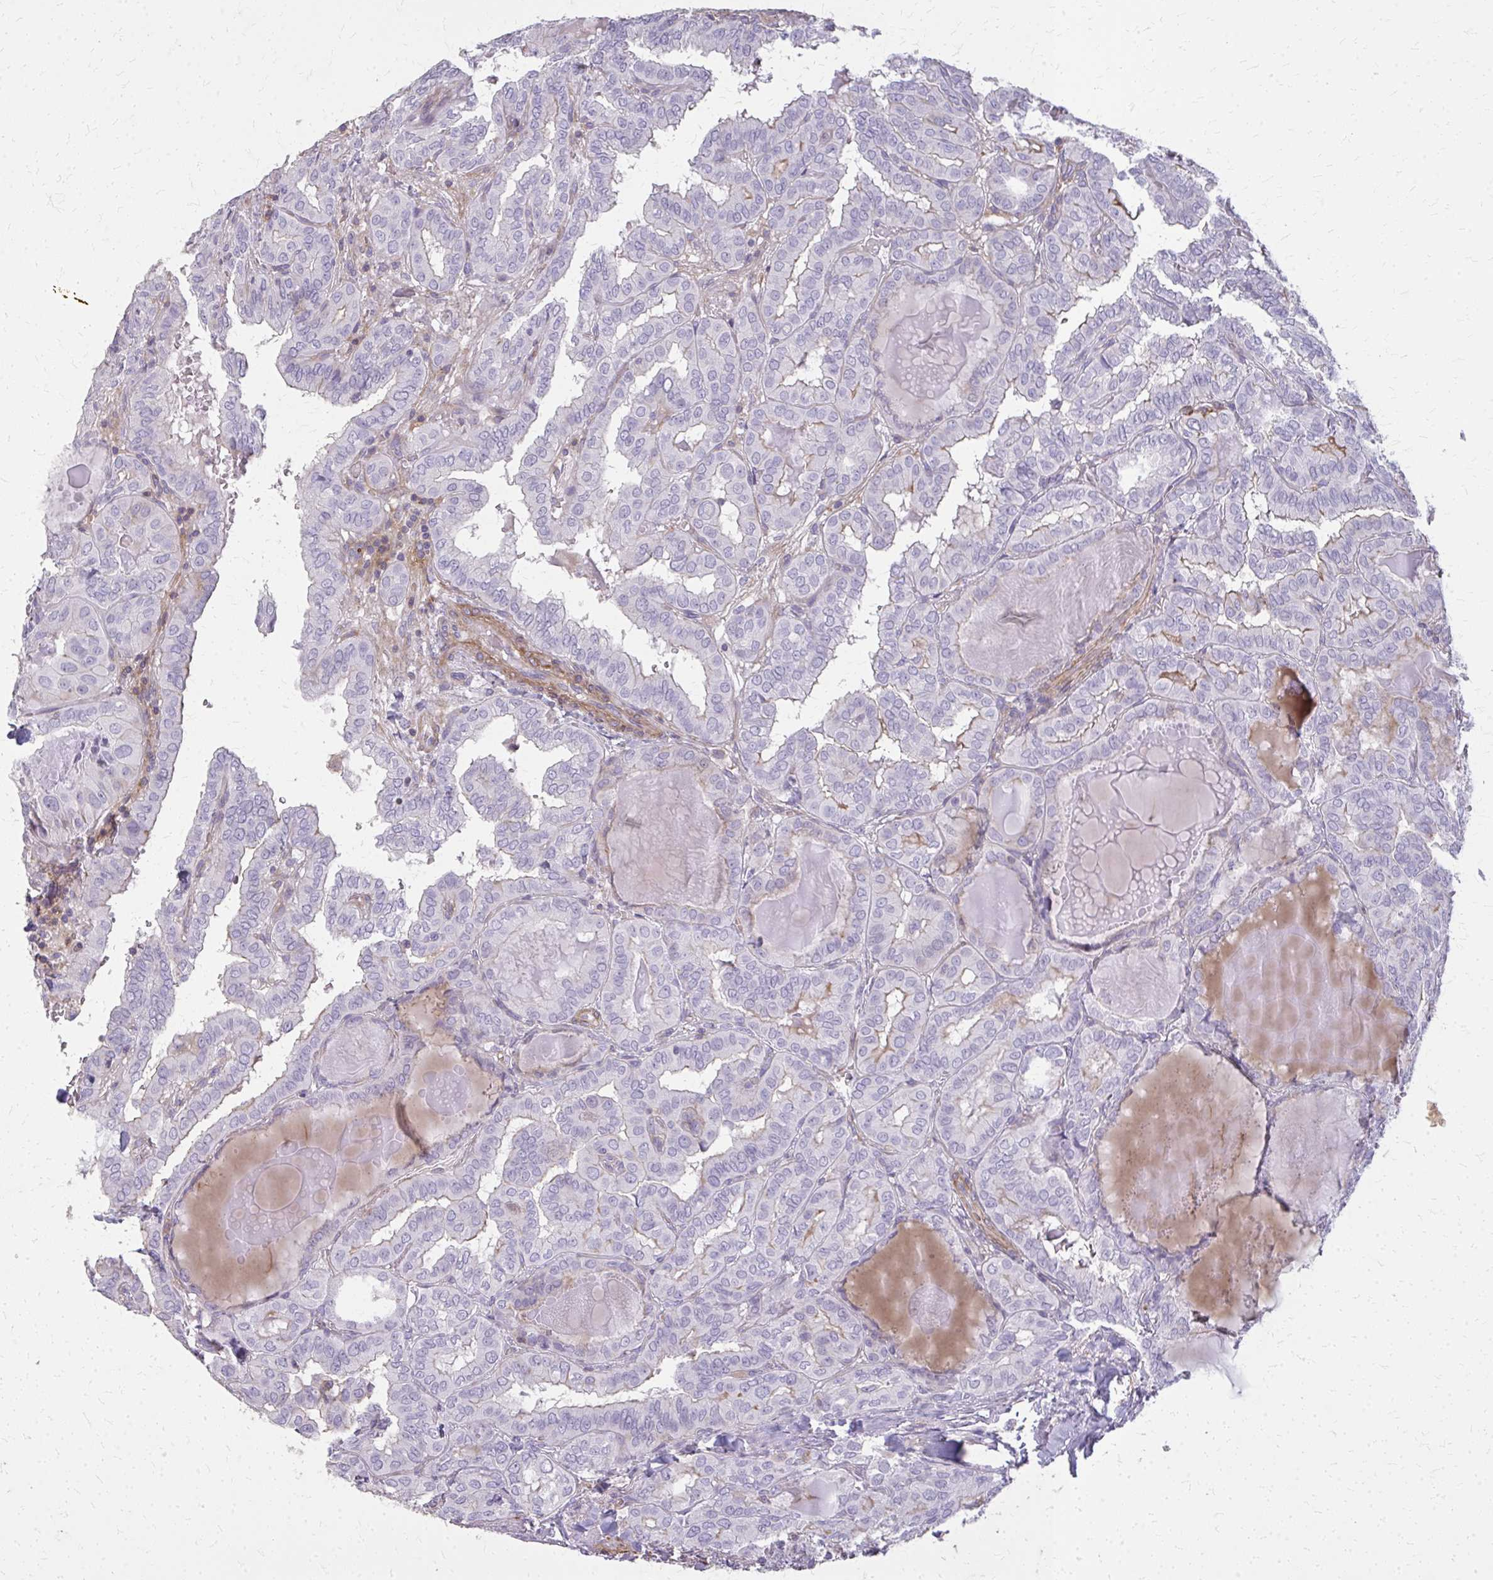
{"staining": {"intensity": "negative", "quantity": "none", "location": "none"}, "tissue": "thyroid cancer", "cell_type": "Tumor cells", "image_type": "cancer", "snomed": [{"axis": "morphology", "description": "Papillary adenocarcinoma, NOS"}, {"axis": "topography", "description": "Thyroid gland"}], "caption": "Immunohistochemical staining of human thyroid papillary adenocarcinoma demonstrates no significant expression in tumor cells.", "gene": "TENM4", "patient": {"sex": "female", "age": 46}}